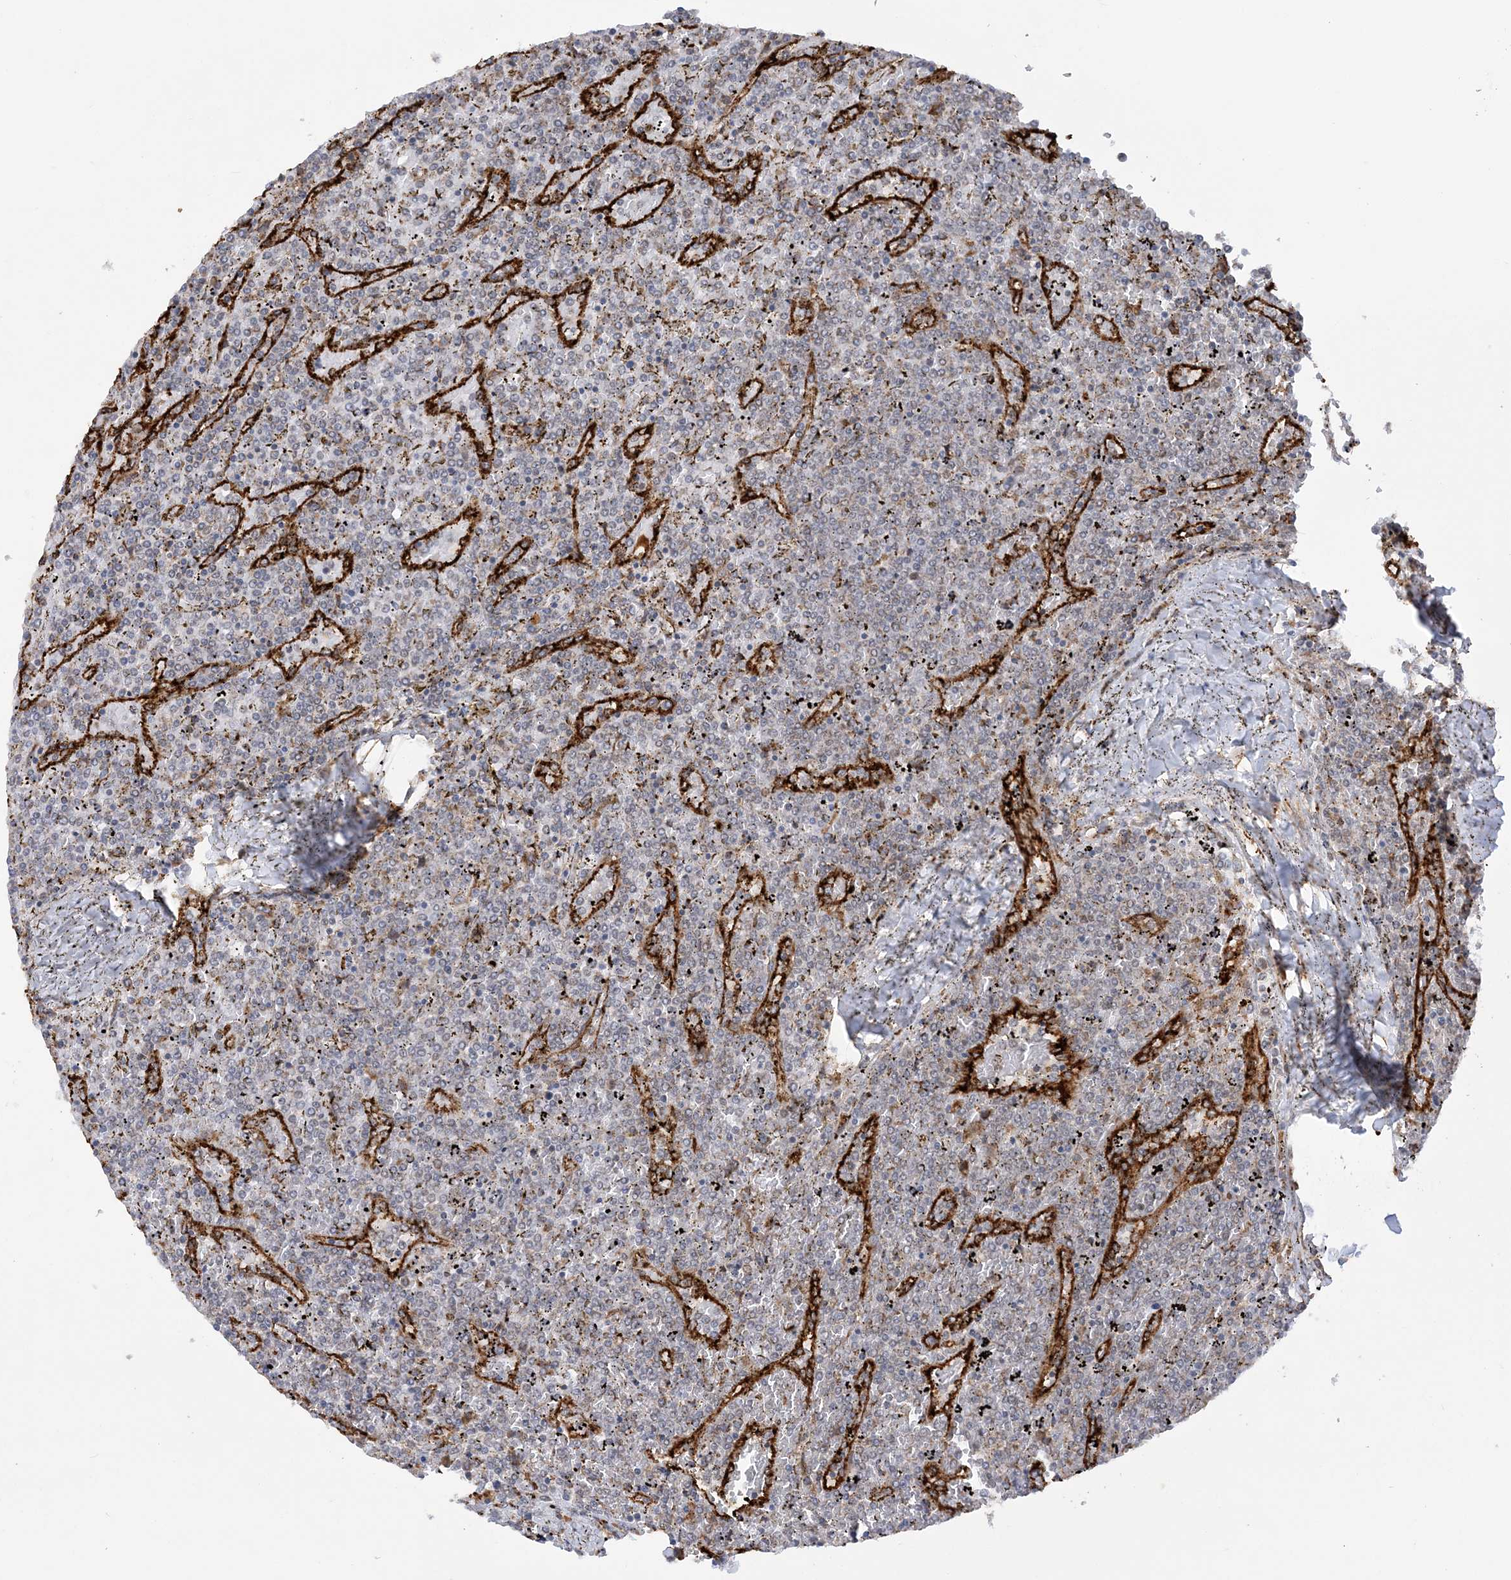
{"staining": {"intensity": "negative", "quantity": "none", "location": "none"}, "tissue": "lymphoma", "cell_type": "Tumor cells", "image_type": "cancer", "snomed": [{"axis": "morphology", "description": "Malignant lymphoma, non-Hodgkin's type, Low grade"}, {"axis": "topography", "description": "Spleen"}], "caption": "Tumor cells are negative for brown protein staining in lymphoma.", "gene": "MRPL47", "patient": {"sex": "female", "age": 19}}